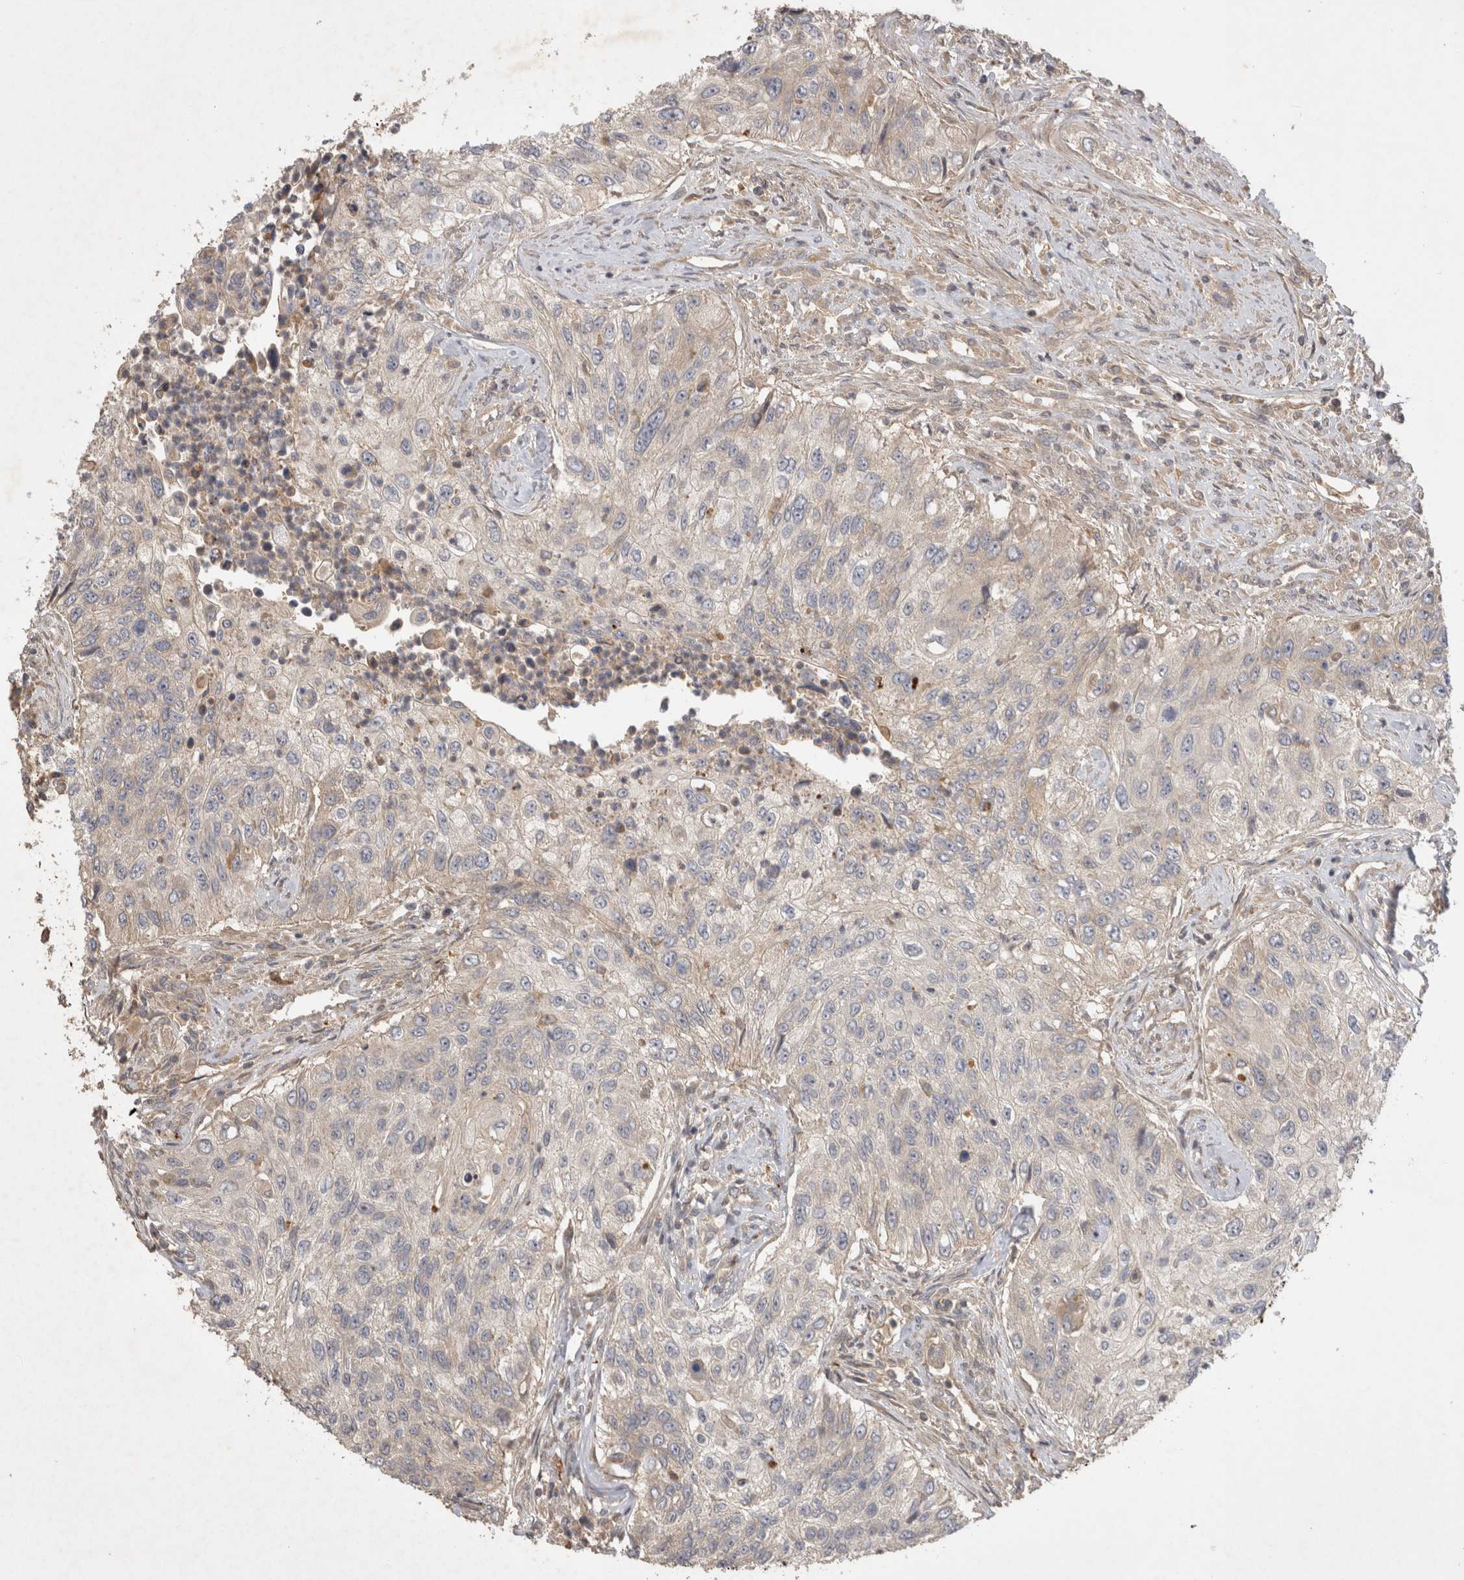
{"staining": {"intensity": "negative", "quantity": "none", "location": "none"}, "tissue": "urothelial cancer", "cell_type": "Tumor cells", "image_type": "cancer", "snomed": [{"axis": "morphology", "description": "Urothelial carcinoma, High grade"}, {"axis": "topography", "description": "Urinary bladder"}], "caption": "Tumor cells are negative for protein expression in human high-grade urothelial carcinoma.", "gene": "PPP1R42", "patient": {"sex": "female", "age": 60}}